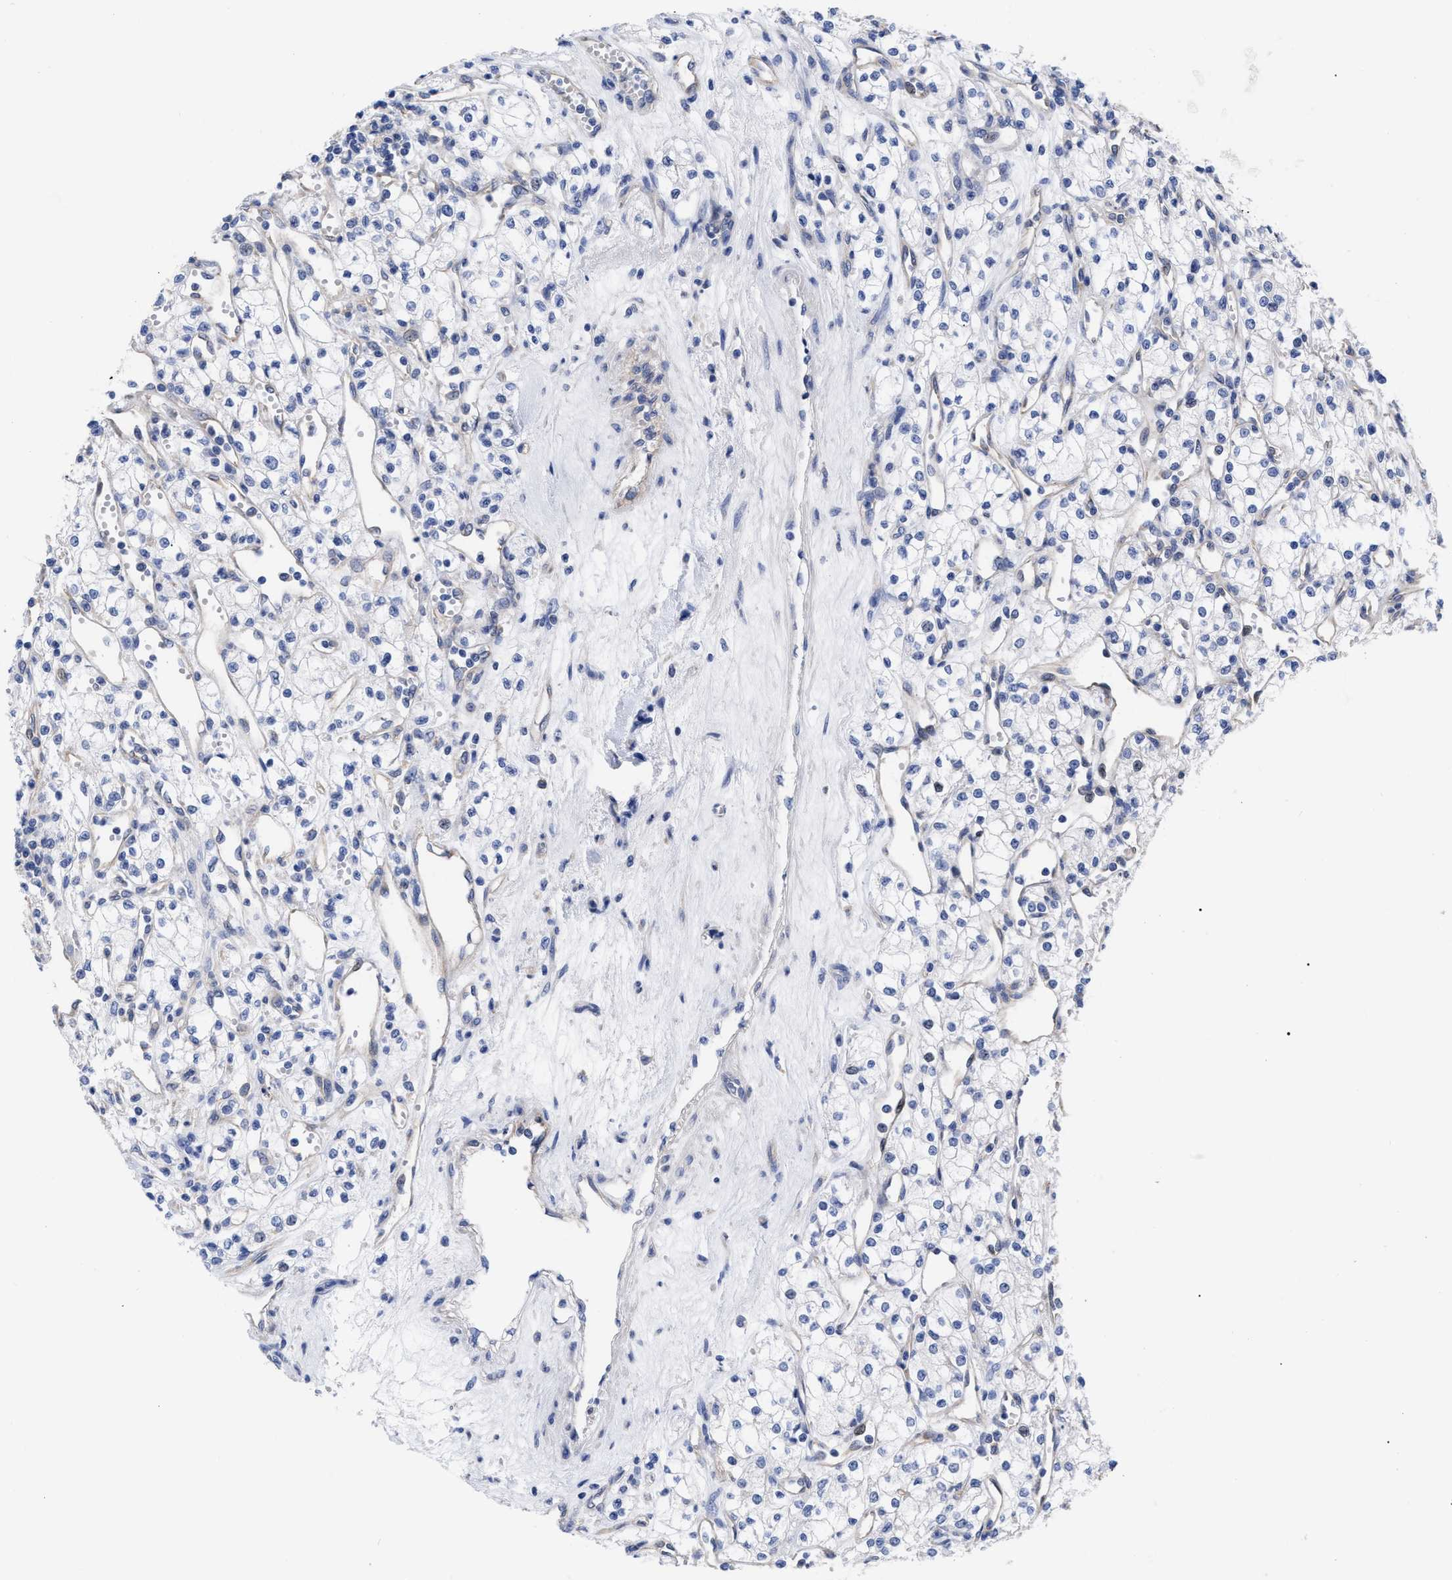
{"staining": {"intensity": "negative", "quantity": "none", "location": "none"}, "tissue": "renal cancer", "cell_type": "Tumor cells", "image_type": "cancer", "snomed": [{"axis": "morphology", "description": "Adenocarcinoma, NOS"}, {"axis": "topography", "description": "Kidney"}], "caption": "An immunohistochemistry photomicrograph of renal cancer is shown. There is no staining in tumor cells of renal cancer.", "gene": "IRAG2", "patient": {"sex": "male", "age": 59}}